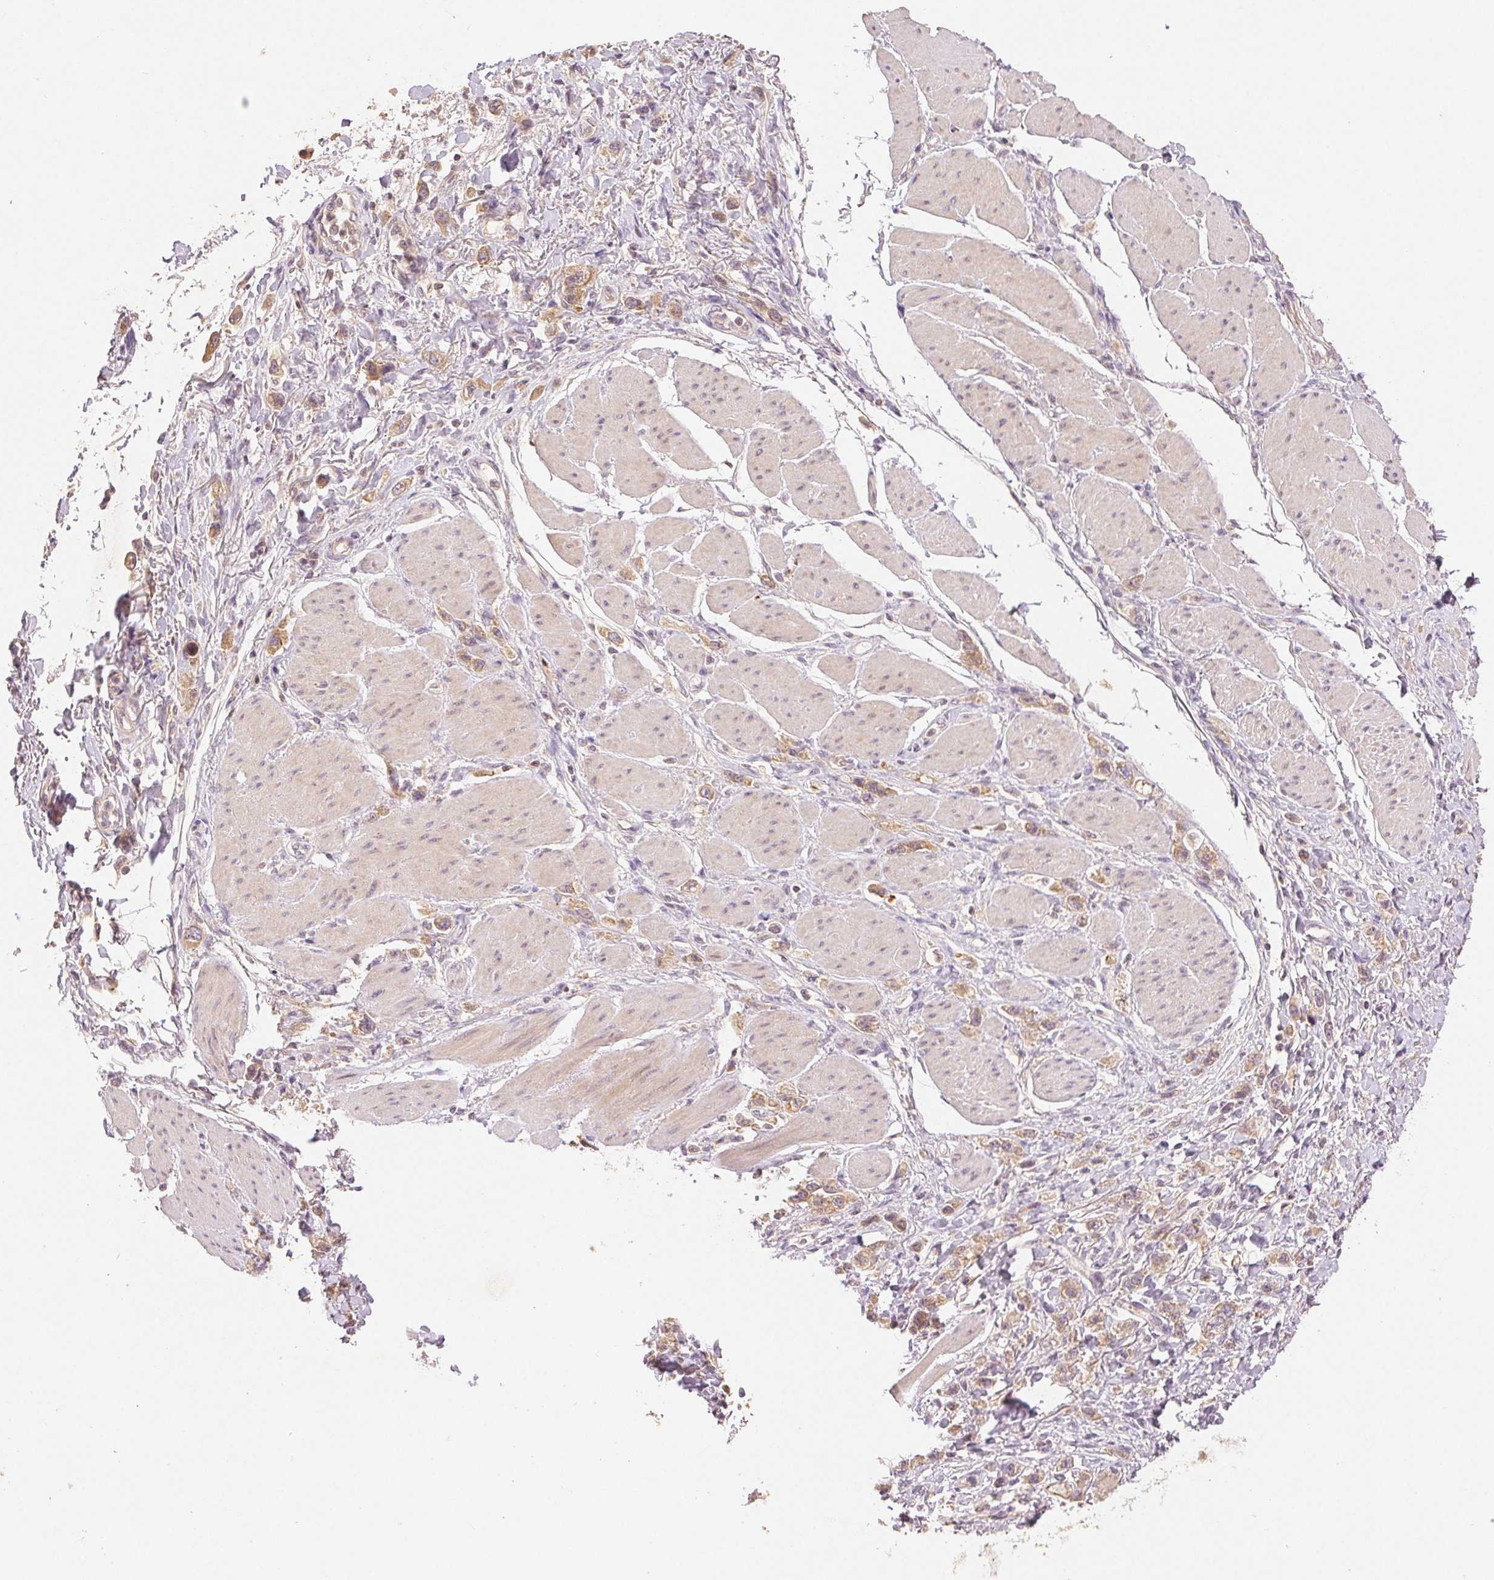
{"staining": {"intensity": "weak", "quantity": ">75%", "location": "cytoplasmic/membranous"}, "tissue": "stomach cancer", "cell_type": "Tumor cells", "image_type": "cancer", "snomed": [{"axis": "morphology", "description": "Adenocarcinoma, NOS"}, {"axis": "topography", "description": "Stomach"}], "caption": "There is low levels of weak cytoplasmic/membranous staining in tumor cells of stomach cancer, as demonstrated by immunohistochemical staining (brown color).", "gene": "YIF1B", "patient": {"sex": "female", "age": 65}}